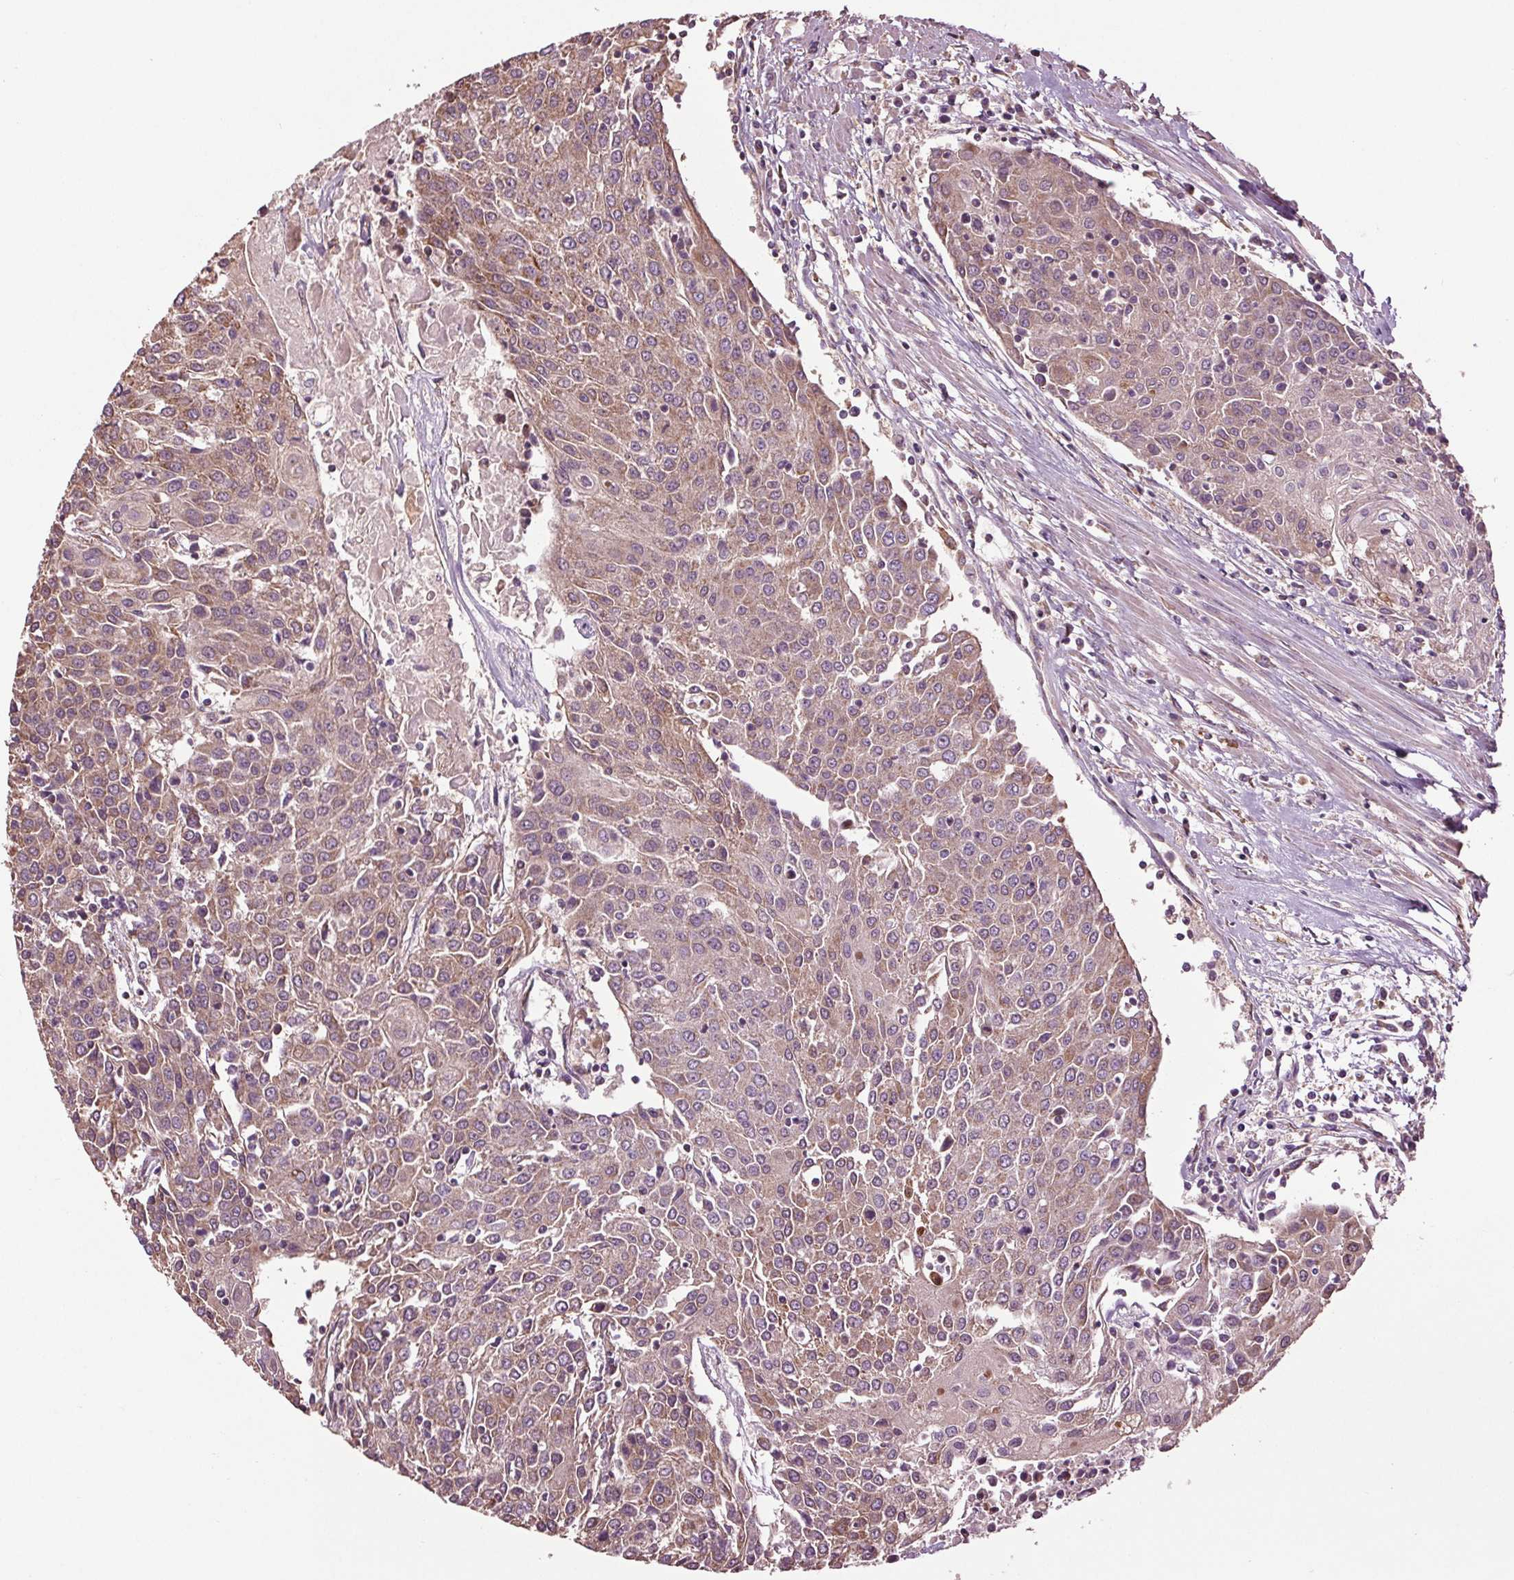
{"staining": {"intensity": "weak", "quantity": "<25%", "location": "cytoplasmic/membranous"}, "tissue": "urothelial cancer", "cell_type": "Tumor cells", "image_type": "cancer", "snomed": [{"axis": "morphology", "description": "Urothelial carcinoma, High grade"}, {"axis": "topography", "description": "Urinary bladder"}], "caption": "This is a histopathology image of immunohistochemistry staining of urothelial carcinoma (high-grade), which shows no staining in tumor cells.", "gene": "RNPEP", "patient": {"sex": "female", "age": 85}}